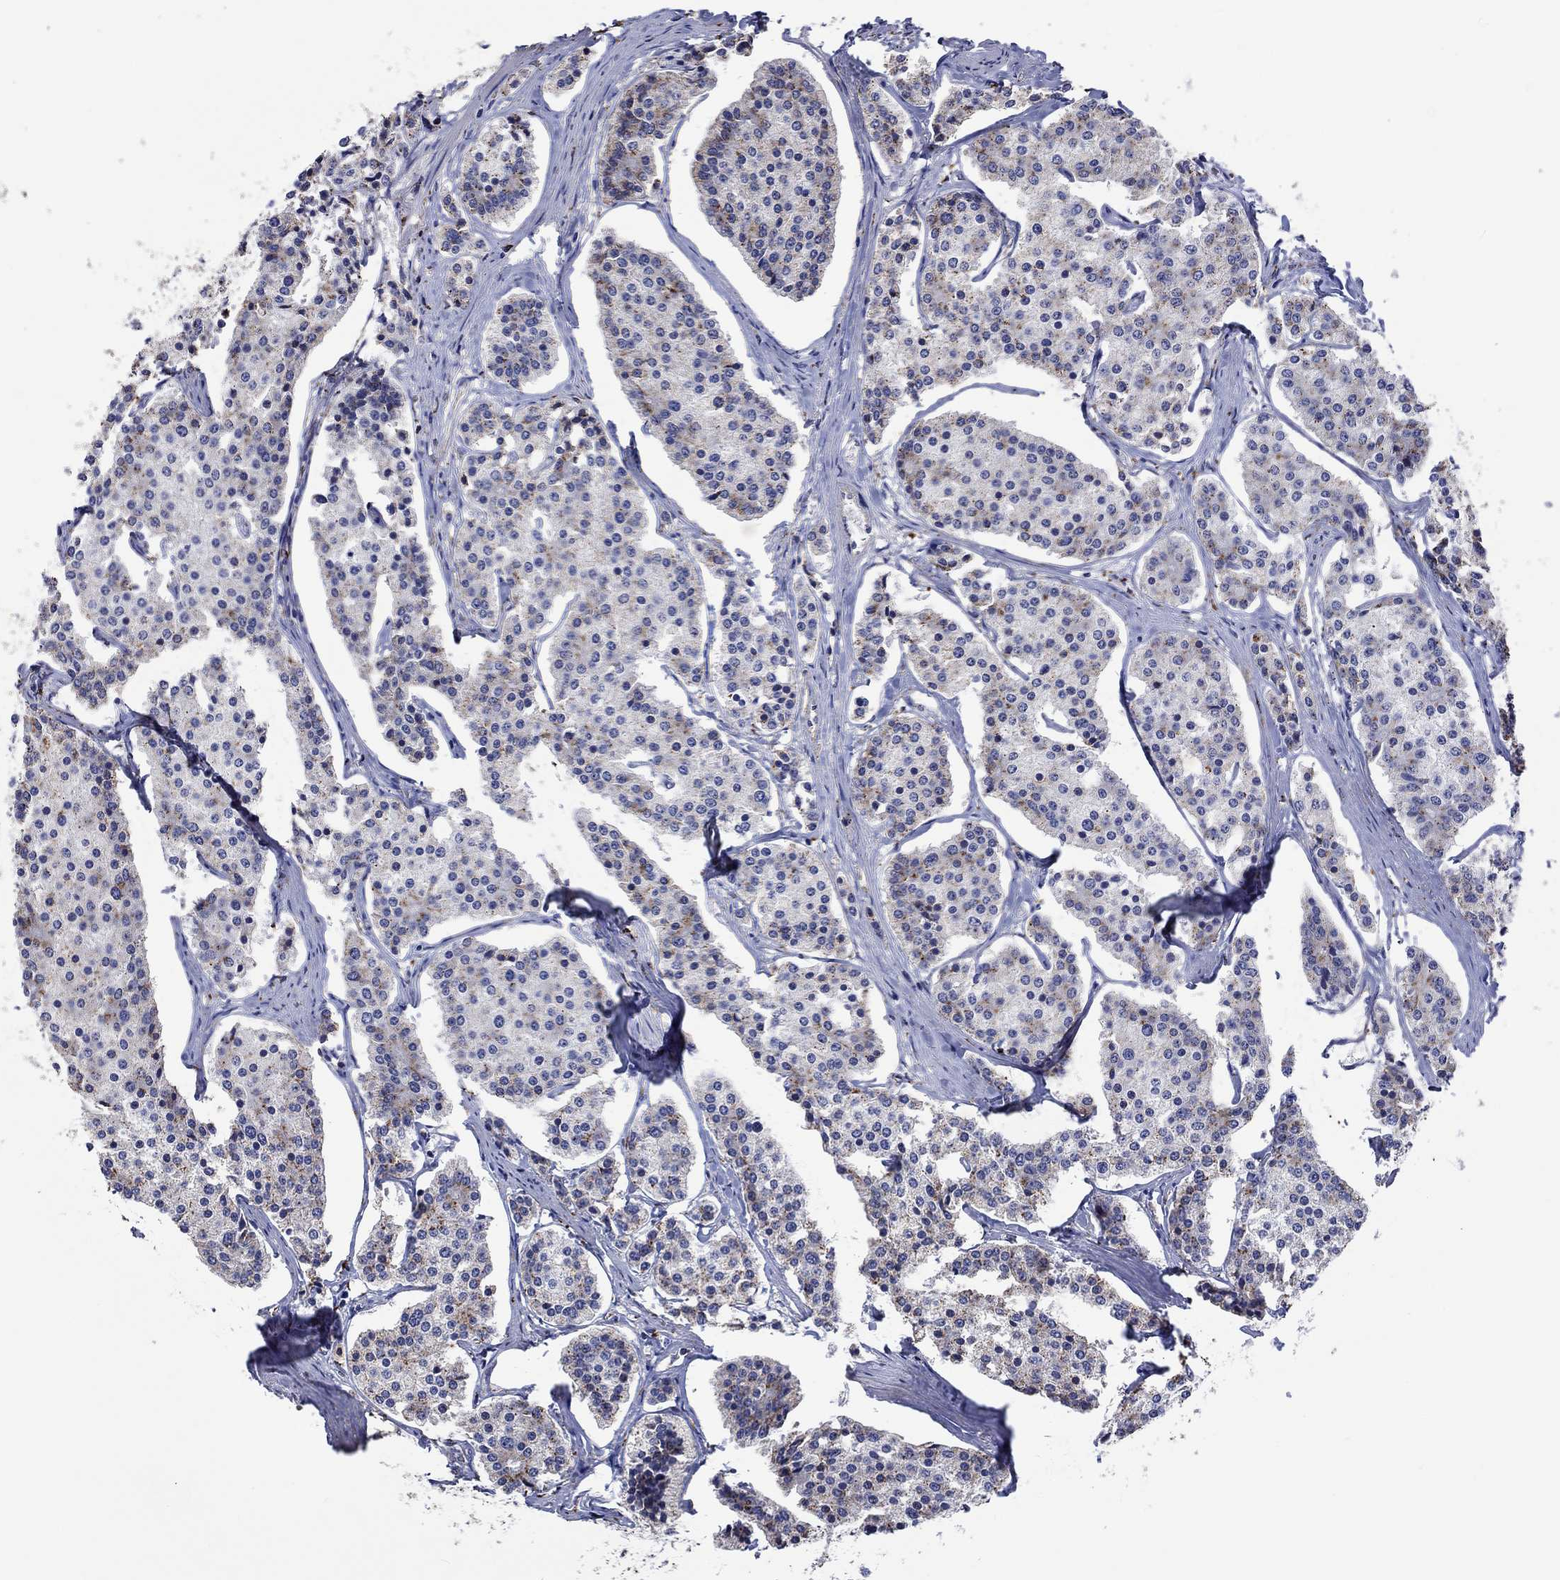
{"staining": {"intensity": "moderate", "quantity": "<25%", "location": "cytoplasmic/membranous"}, "tissue": "carcinoid", "cell_type": "Tumor cells", "image_type": "cancer", "snomed": [{"axis": "morphology", "description": "Carcinoid, malignant, NOS"}, {"axis": "topography", "description": "Small intestine"}], "caption": "Carcinoid stained with a brown dye reveals moderate cytoplasmic/membranous positive expression in approximately <25% of tumor cells.", "gene": "CTSB", "patient": {"sex": "female", "age": 65}}